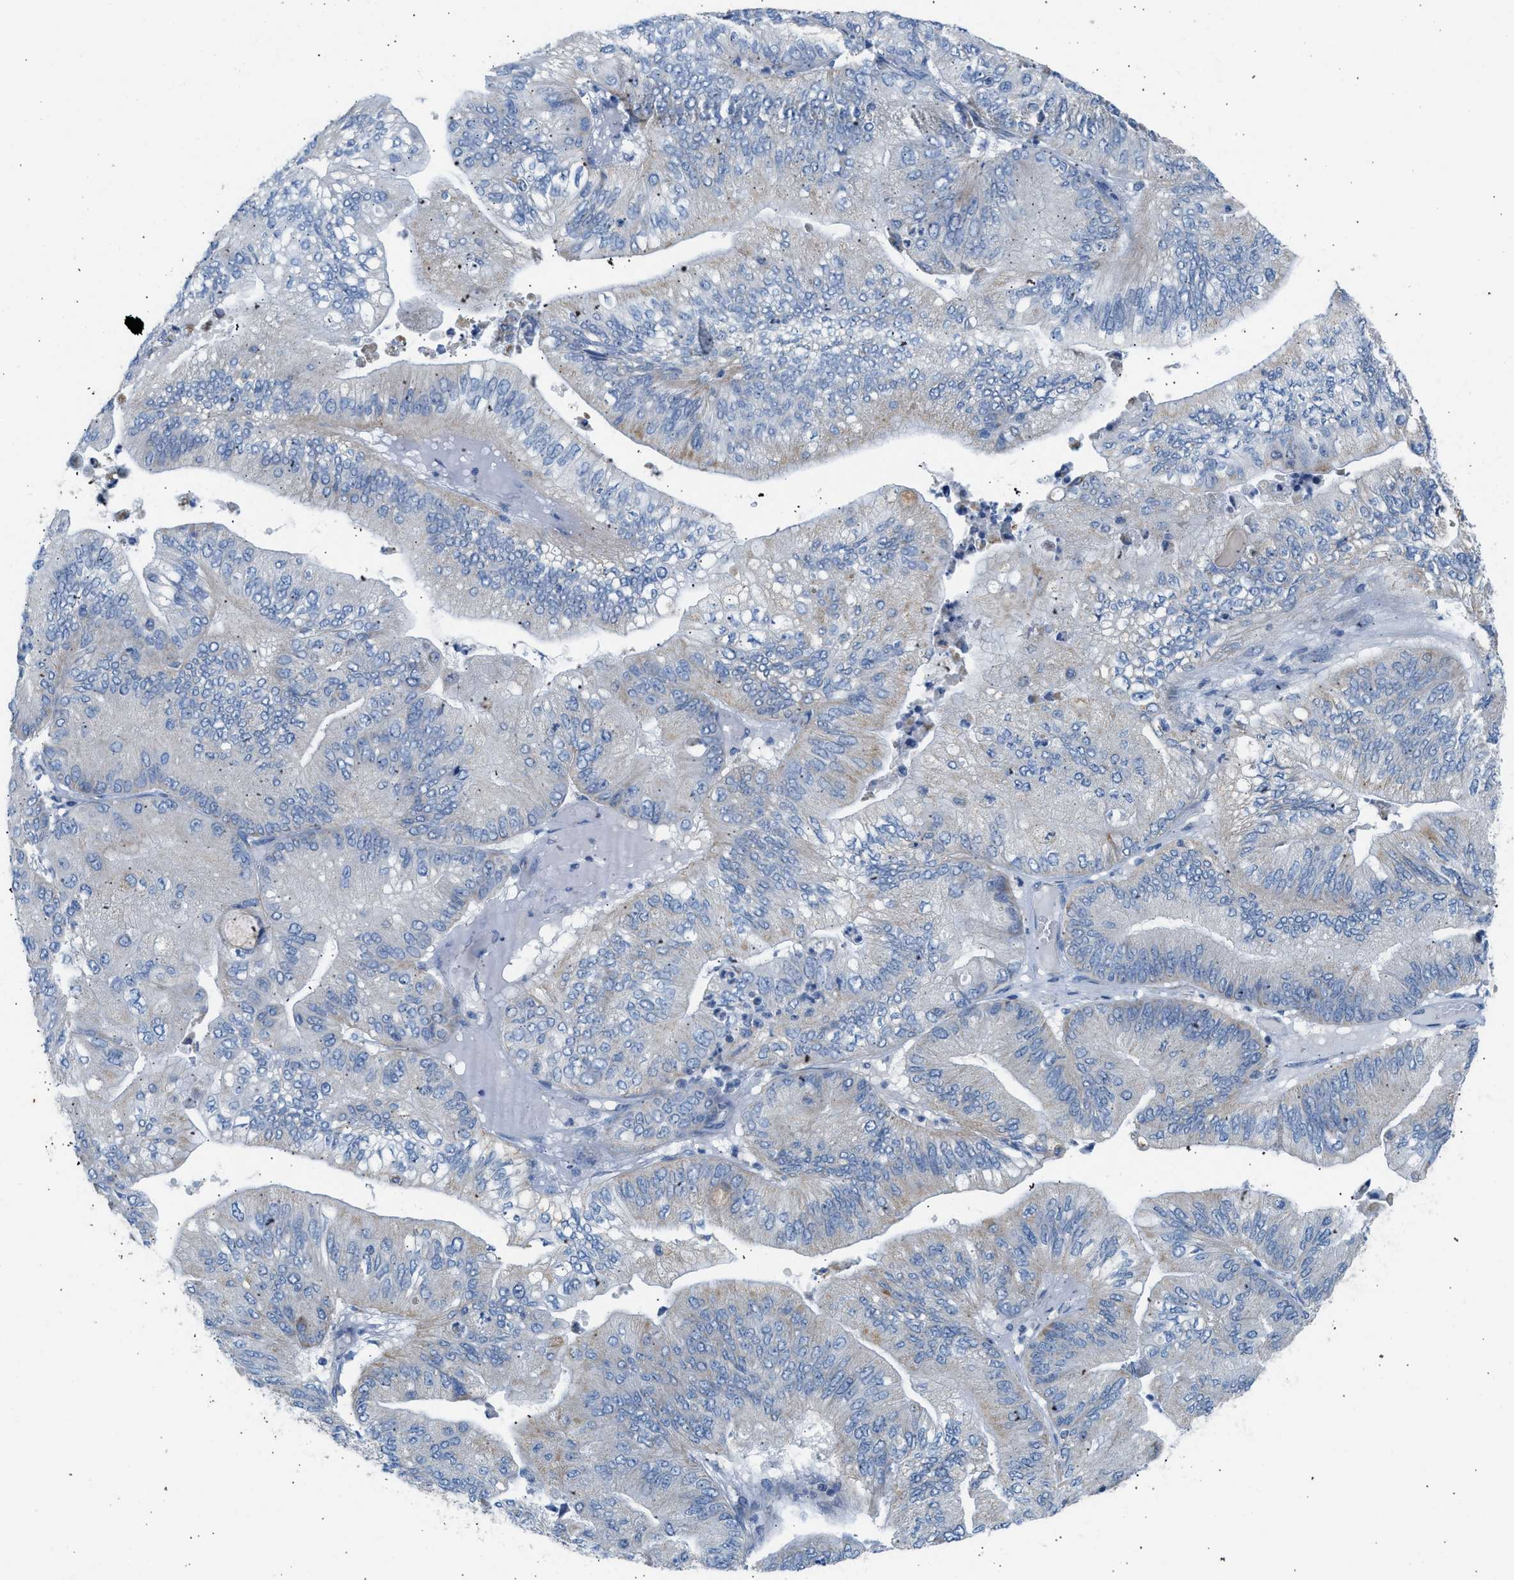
{"staining": {"intensity": "weak", "quantity": "<25%", "location": "cytoplasmic/membranous"}, "tissue": "ovarian cancer", "cell_type": "Tumor cells", "image_type": "cancer", "snomed": [{"axis": "morphology", "description": "Cystadenocarcinoma, mucinous, NOS"}, {"axis": "topography", "description": "Ovary"}], "caption": "An immunohistochemistry (IHC) photomicrograph of ovarian cancer is shown. There is no staining in tumor cells of ovarian cancer.", "gene": "NDUFS8", "patient": {"sex": "female", "age": 61}}